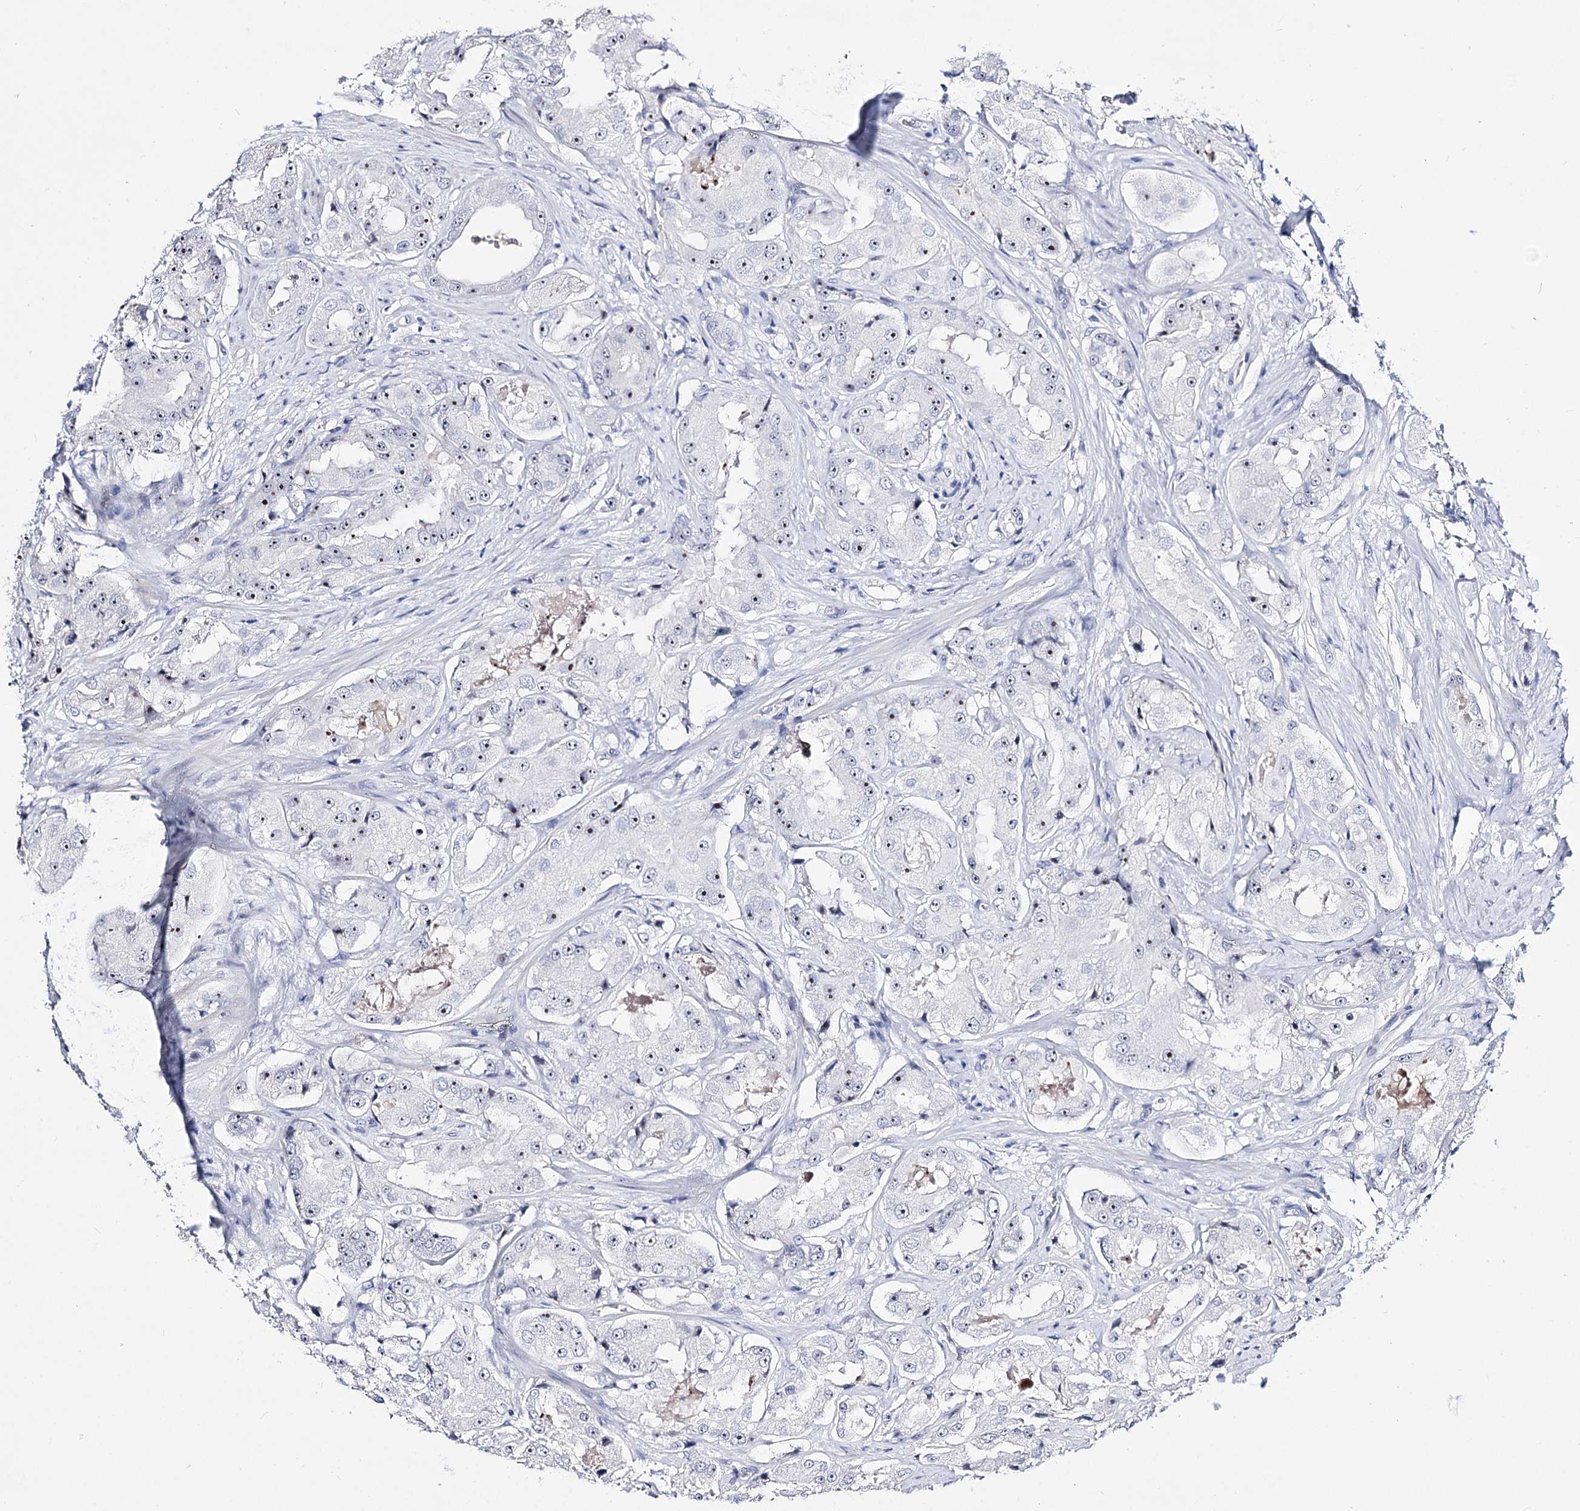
{"staining": {"intensity": "moderate", "quantity": "25%-75%", "location": "nuclear"}, "tissue": "prostate cancer", "cell_type": "Tumor cells", "image_type": "cancer", "snomed": [{"axis": "morphology", "description": "Adenocarcinoma, High grade"}, {"axis": "topography", "description": "Prostate"}], "caption": "The immunohistochemical stain labels moderate nuclear staining in tumor cells of adenocarcinoma (high-grade) (prostate) tissue. The protein of interest is shown in brown color, while the nuclei are stained blue.", "gene": "PCGF5", "patient": {"sex": "male", "age": 73}}